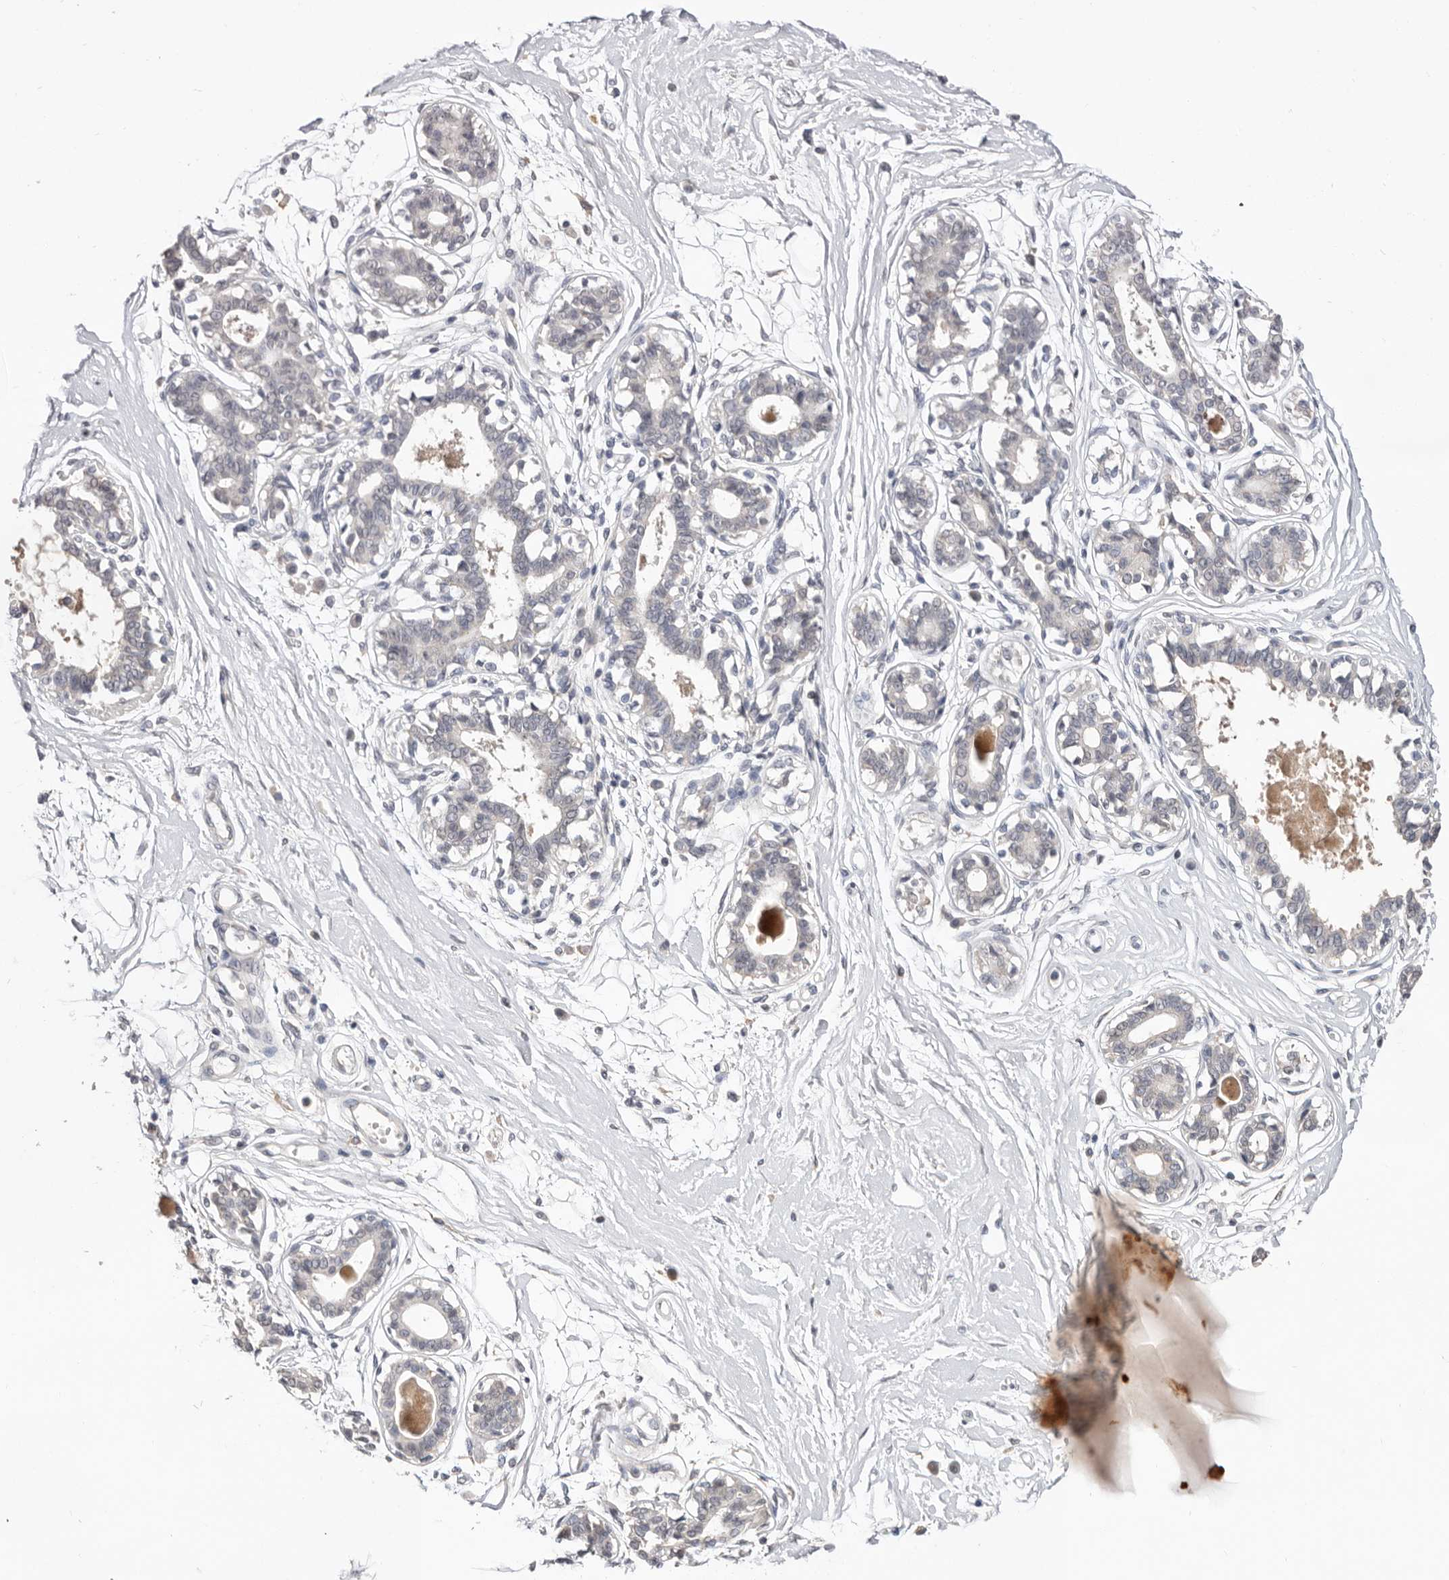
{"staining": {"intensity": "negative", "quantity": "none", "location": "none"}, "tissue": "breast", "cell_type": "Adipocytes", "image_type": "normal", "snomed": [{"axis": "morphology", "description": "Normal tissue, NOS"}, {"axis": "topography", "description": "Breast"}], "caption": "DAB immunohistochemical staining of benign breast displays no significant positivity in adipocytes. (Immunohistochemistry (ihc), brightfield microscopy, high magnification).", "gene": "DOP1A", "patient": {"sex": "female", "age": 45}}